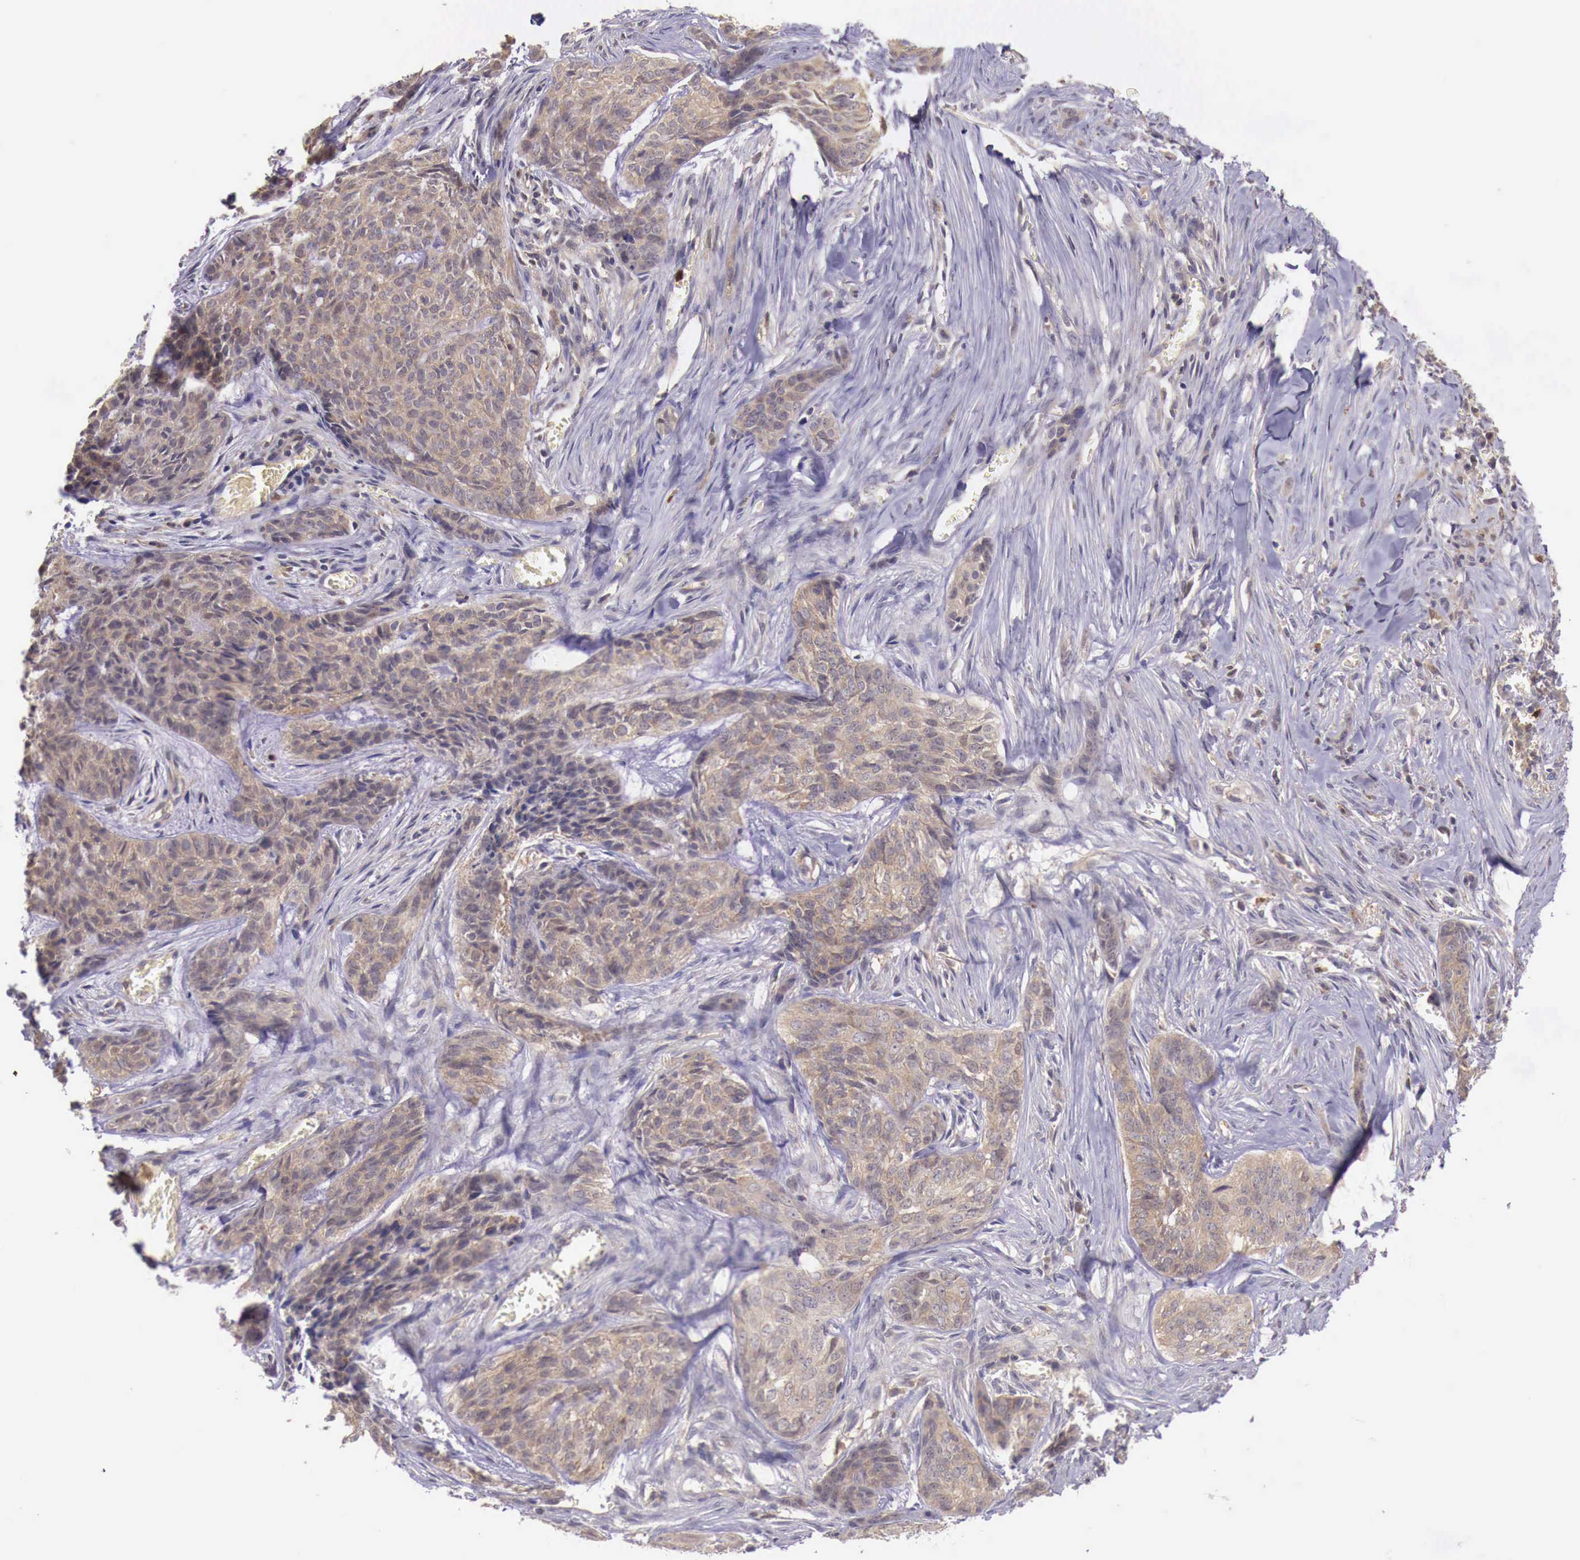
{"staining": {"intensity": "weak", "quantity": ">75%", "location": "cytoplasmic/membranous"}, "tissue": "skin cancer", "cell_type": "Tumor cells", "image_type": "cancer", "snomed": [{"axis": "morphology", "description": "Normal tissue, NOS"}, {"axis": "morphology", "description": "Basal cell carcinoma"}, {"axis": "topography", "description": "Skin"}], "caption": "Skin cancer was stained to show a protein in brown. There is low levels of weak cytoplasmic/membranous expression in approximately >75% of tumor cells.", "gene": "GAB2", "patient": {"sex": "female", "age": 65}}